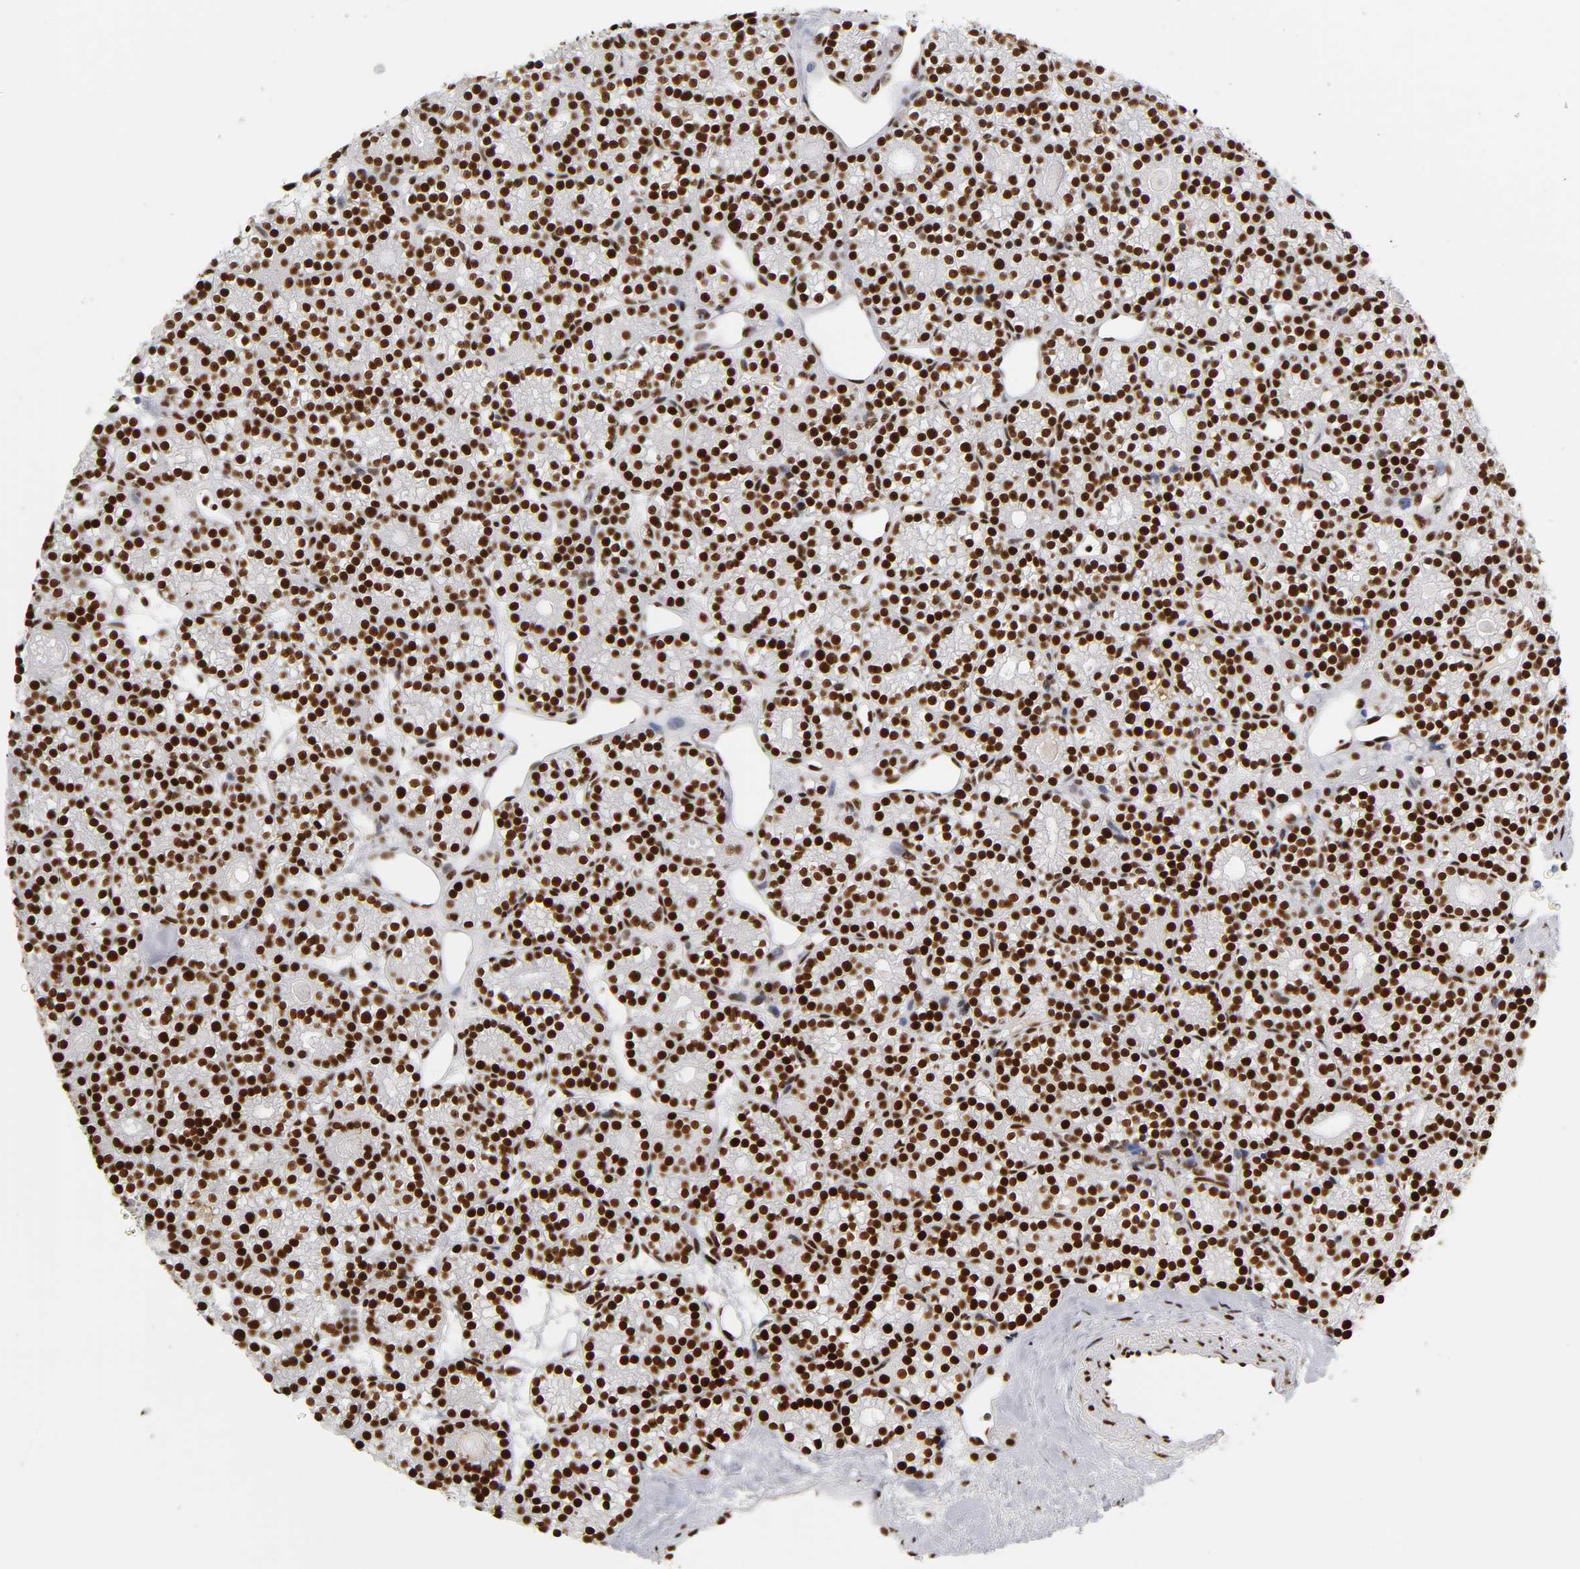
{"staining": {"intensity": "strong", "quantity": ">75%", "location": "nuclear"}, "tissue": "parathyroid gland", "cell_type": "Glandular cells", "image_type": "normal", "snomed": [{"axis": "morphology", "description": "Normal tissue, NOS"}, {"axis": "topography", "description": "Parathyroid gland"}], "caption": "Protein staining displays strong nuclear staining in about >75% of glandular cells in normal parathyroid gland. The protein is stained brown, and the nuclei are stained in blue (DAB (3,3'-diaminobenzidine) IHC with brightfield microscopy, high magnification).", "gene": "XRCC6", "patient": {"sex": "female", "age": 64}}